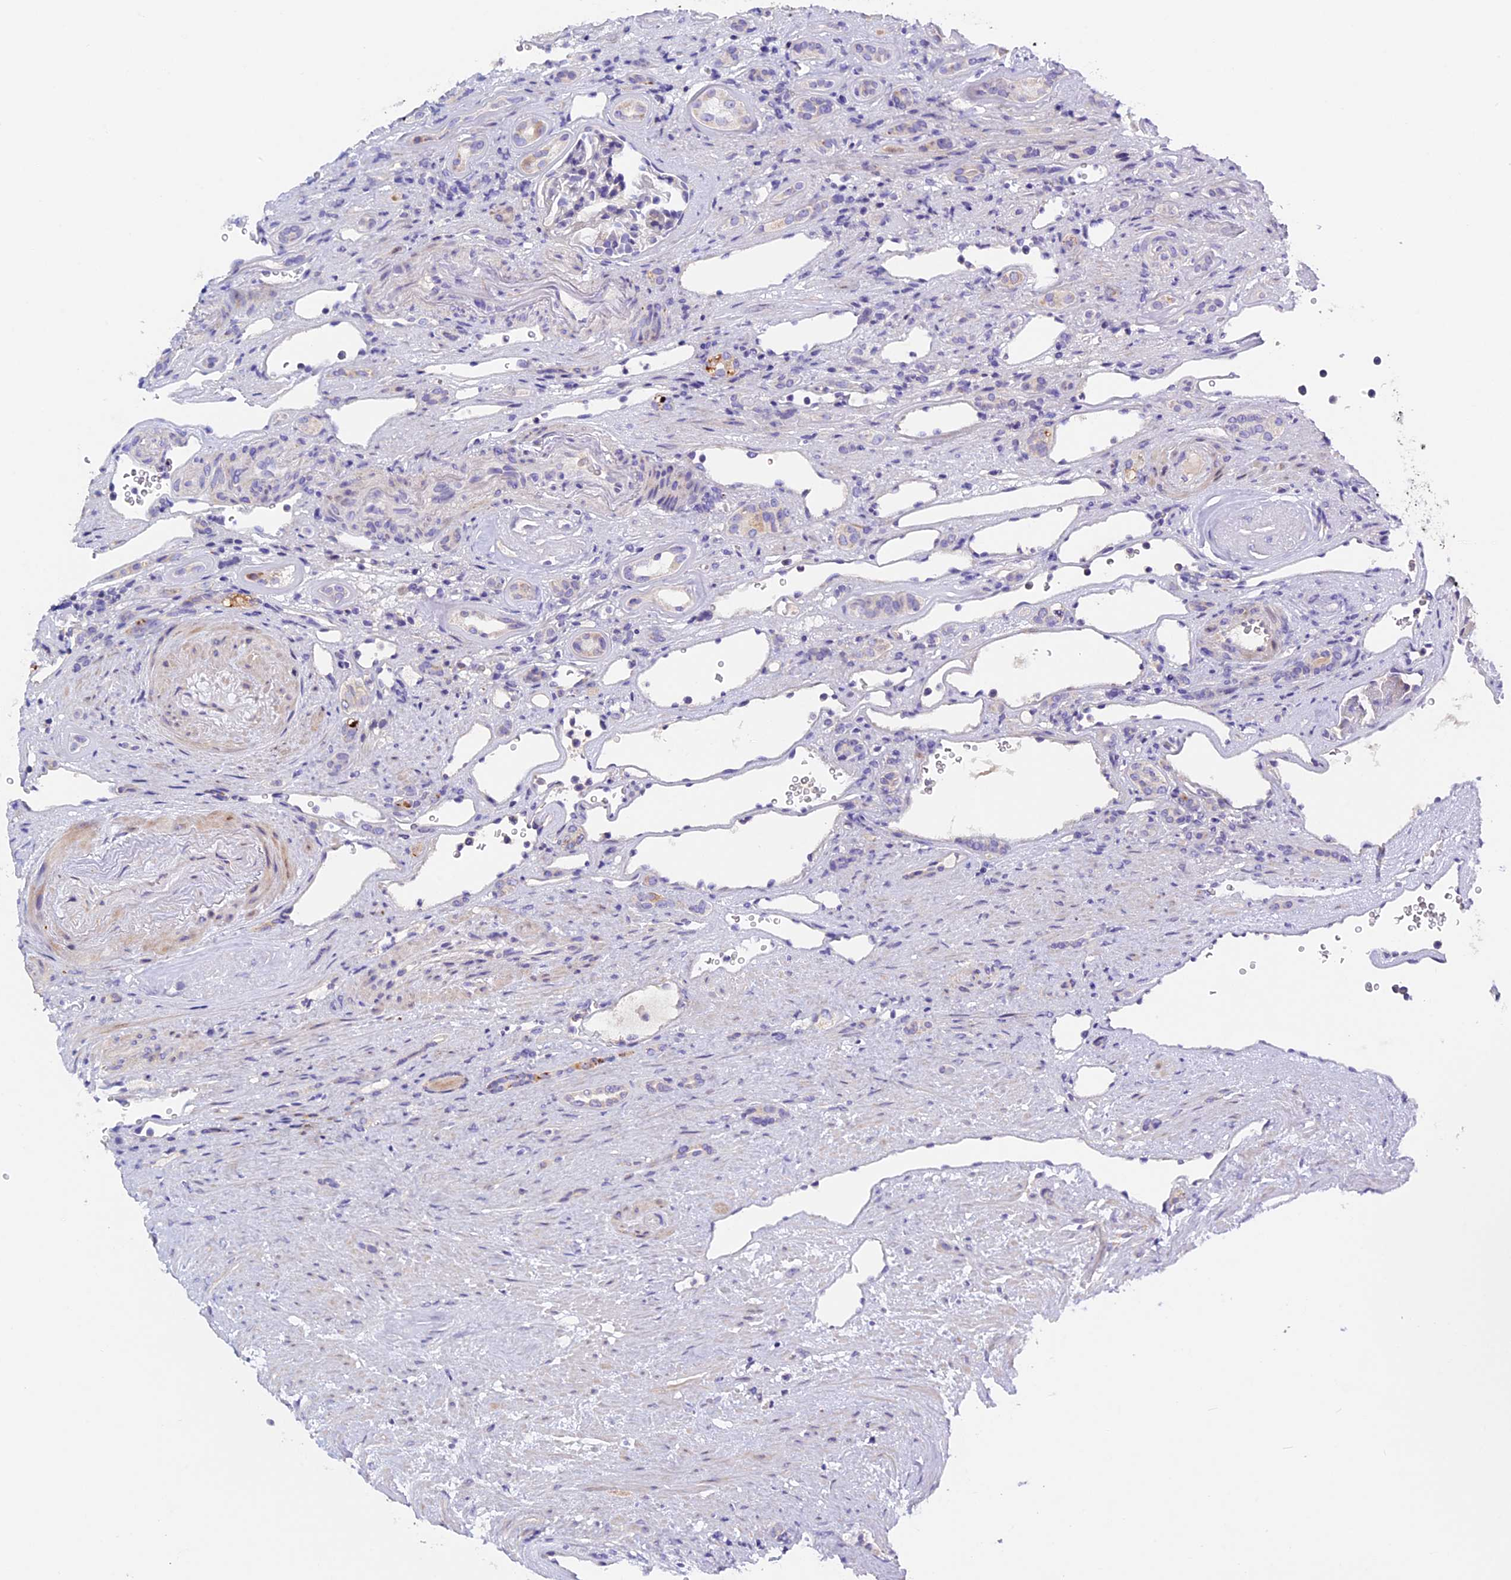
{"staining": {"intensity": "negative", "quantity": "none", "location": "none"}, "tissue": "renal cancer", "cell_type": "Tumor cells", "image_type": "cancer", "snomed": [{"axis": "morphology", "description": "Adenocarcinoma, NOS"}, {"axis": "topography", "description": "Kidney"}], "caption": "Micrograph shows no protein expression in tumor cells of renal cancer tissue.", "gene": "RTTN", "patient": {"sex": "female", "age": 69}}